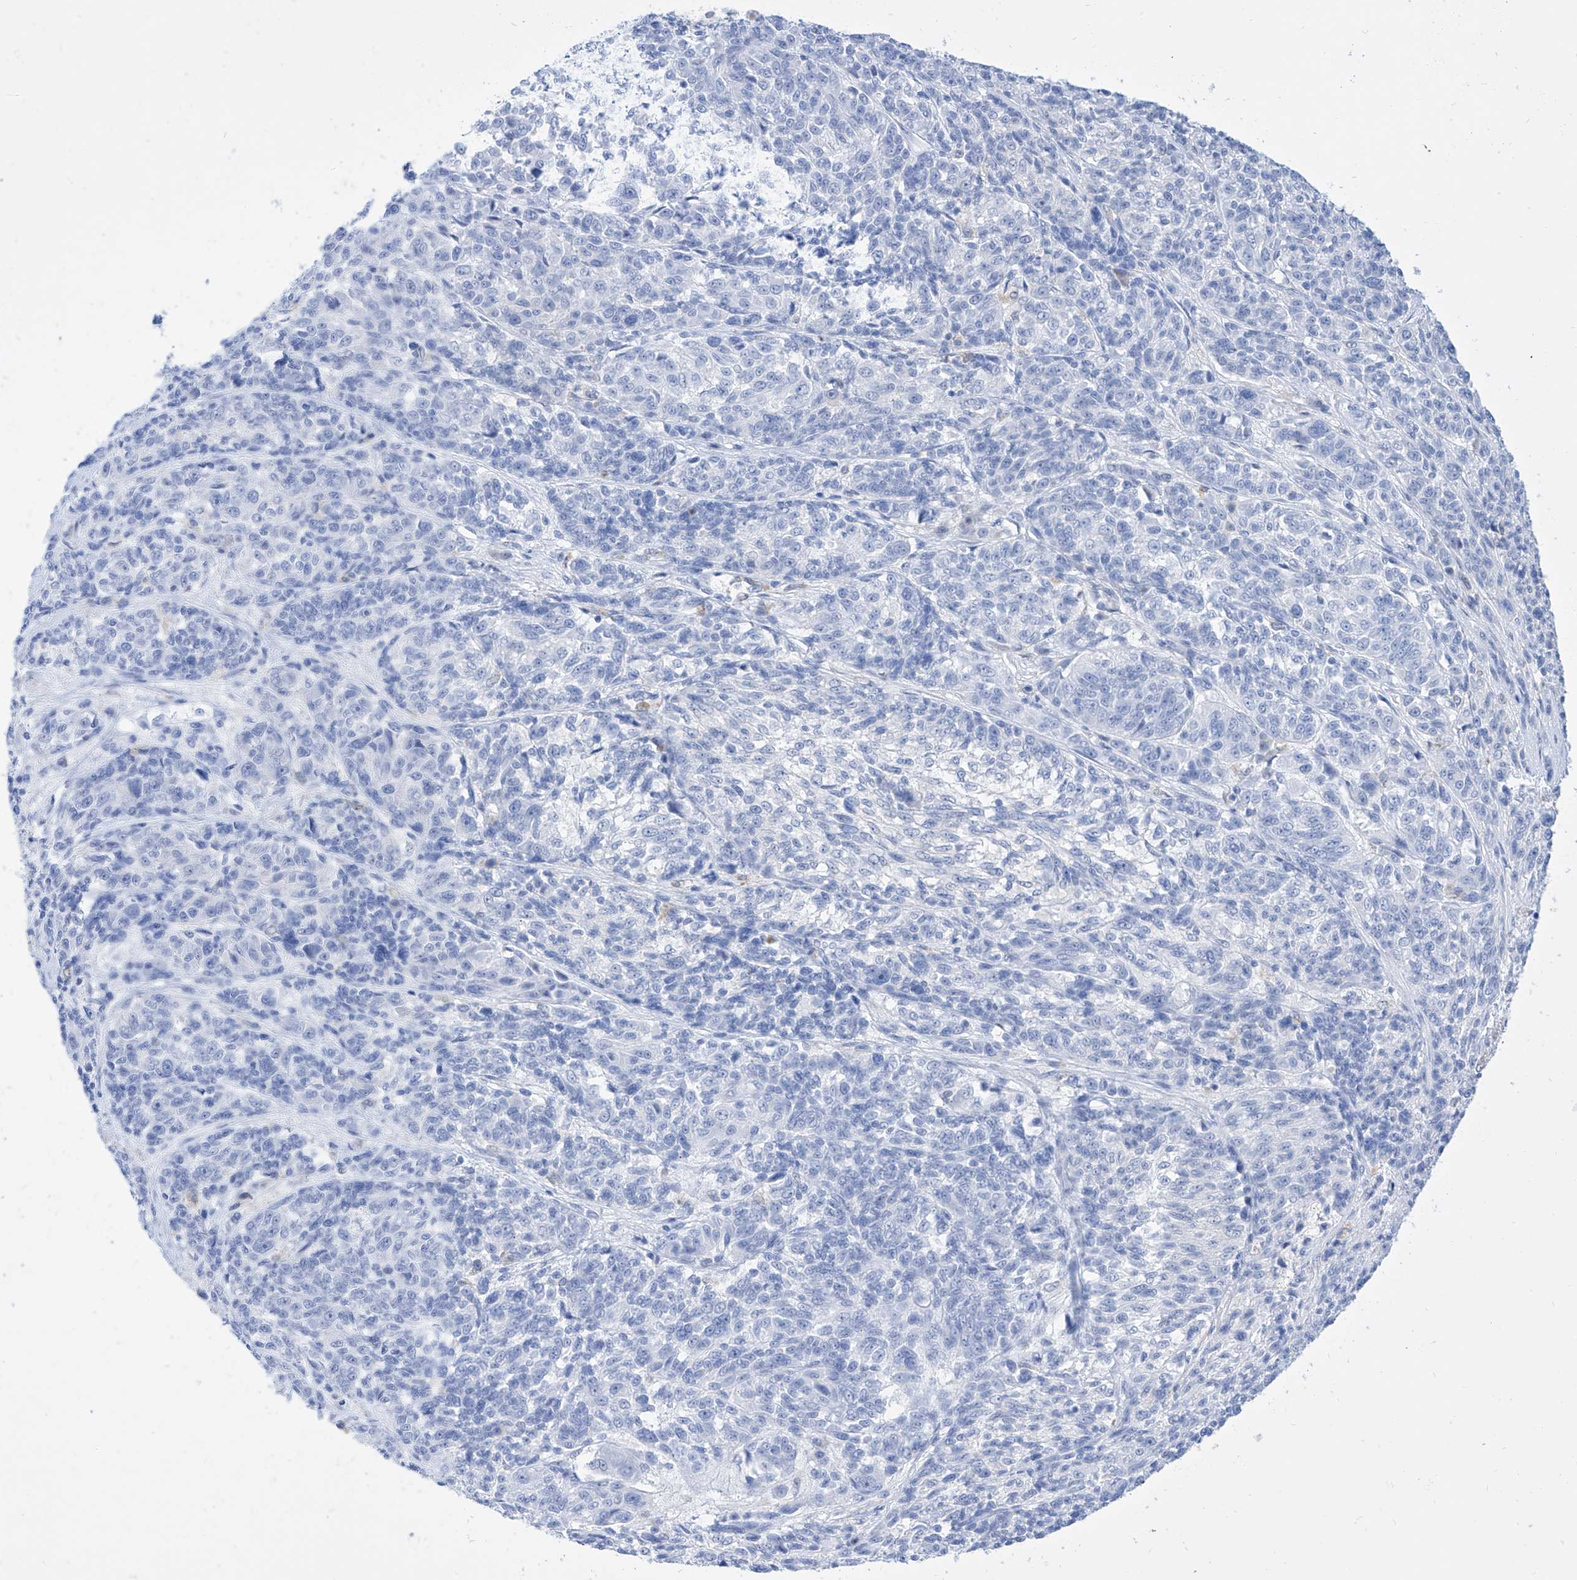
{"staining": {"intensity": "negative", "quantity": "none", "location": "none"}, "tissue": "melanoma", "cell_type": "Tumor cells", "image_type": "cancer", "snomed": [{"axis": "morphology", "description": "Malignant melanoma, NOS"}, {"axis": "topography", "description": "Skin"}], "caption": "An image of human melanoma is negative for staining in tumor cells.", "gene": "PDXK", "patient": {"sex": "male", "age": 53}}